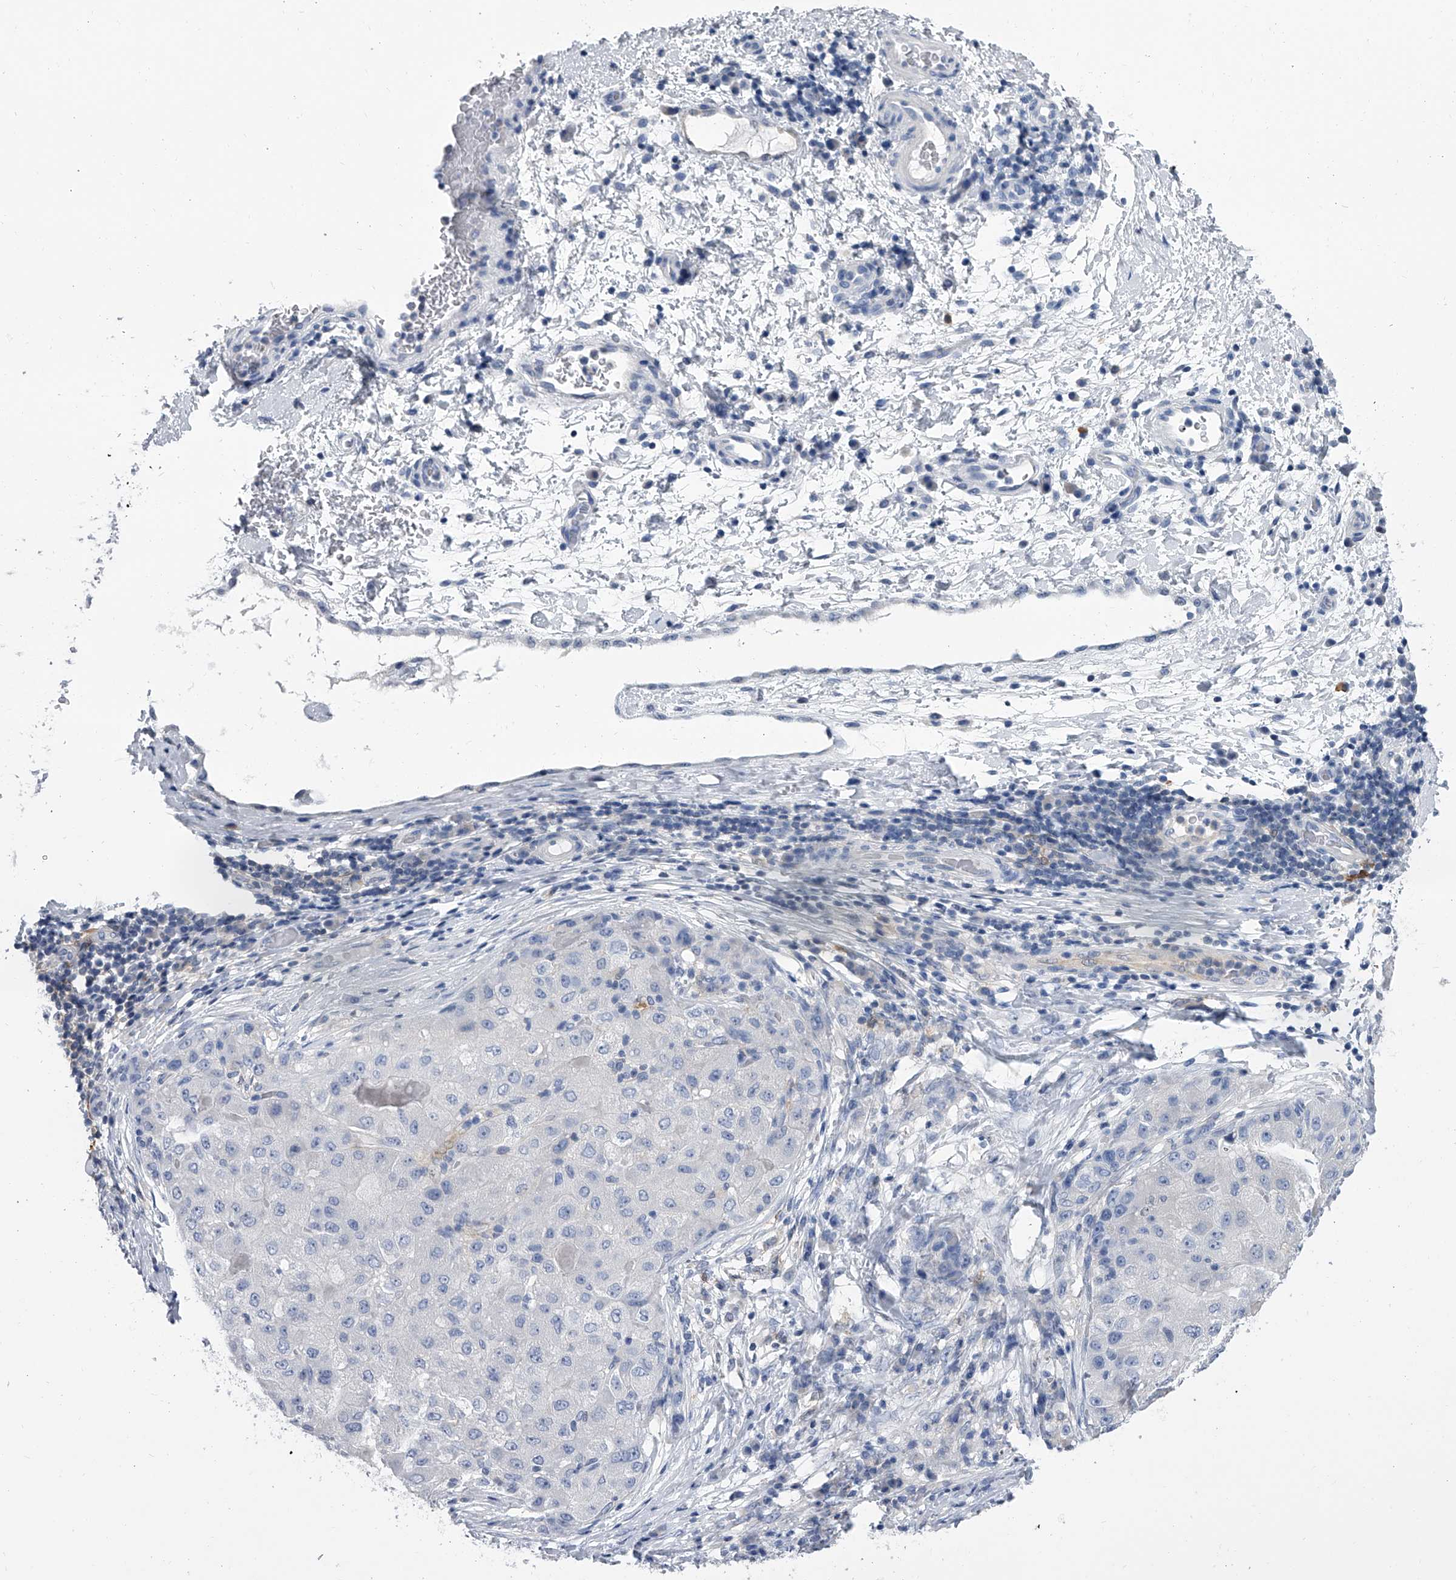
{"staining": {"intensity": "negative", "quantity": "none", "location": "none"}, "tissue": "liver cancer", "cell_type": "Tumor cells", "image_type": "cancer", "snomed": [{"axis": "morphology", "description": "Carcinoma, Hepatocellular, NOS"}, {"axis": "topography", "description": "Liver"}], "caption": "DAB (3,3'-diaminobenzidine) immunohistochemical staining of liver cancer demonstrates no significant expression in tumor cells.", "gene": "SERPINB9", "patient": {"sex": "male", "age": 80}}